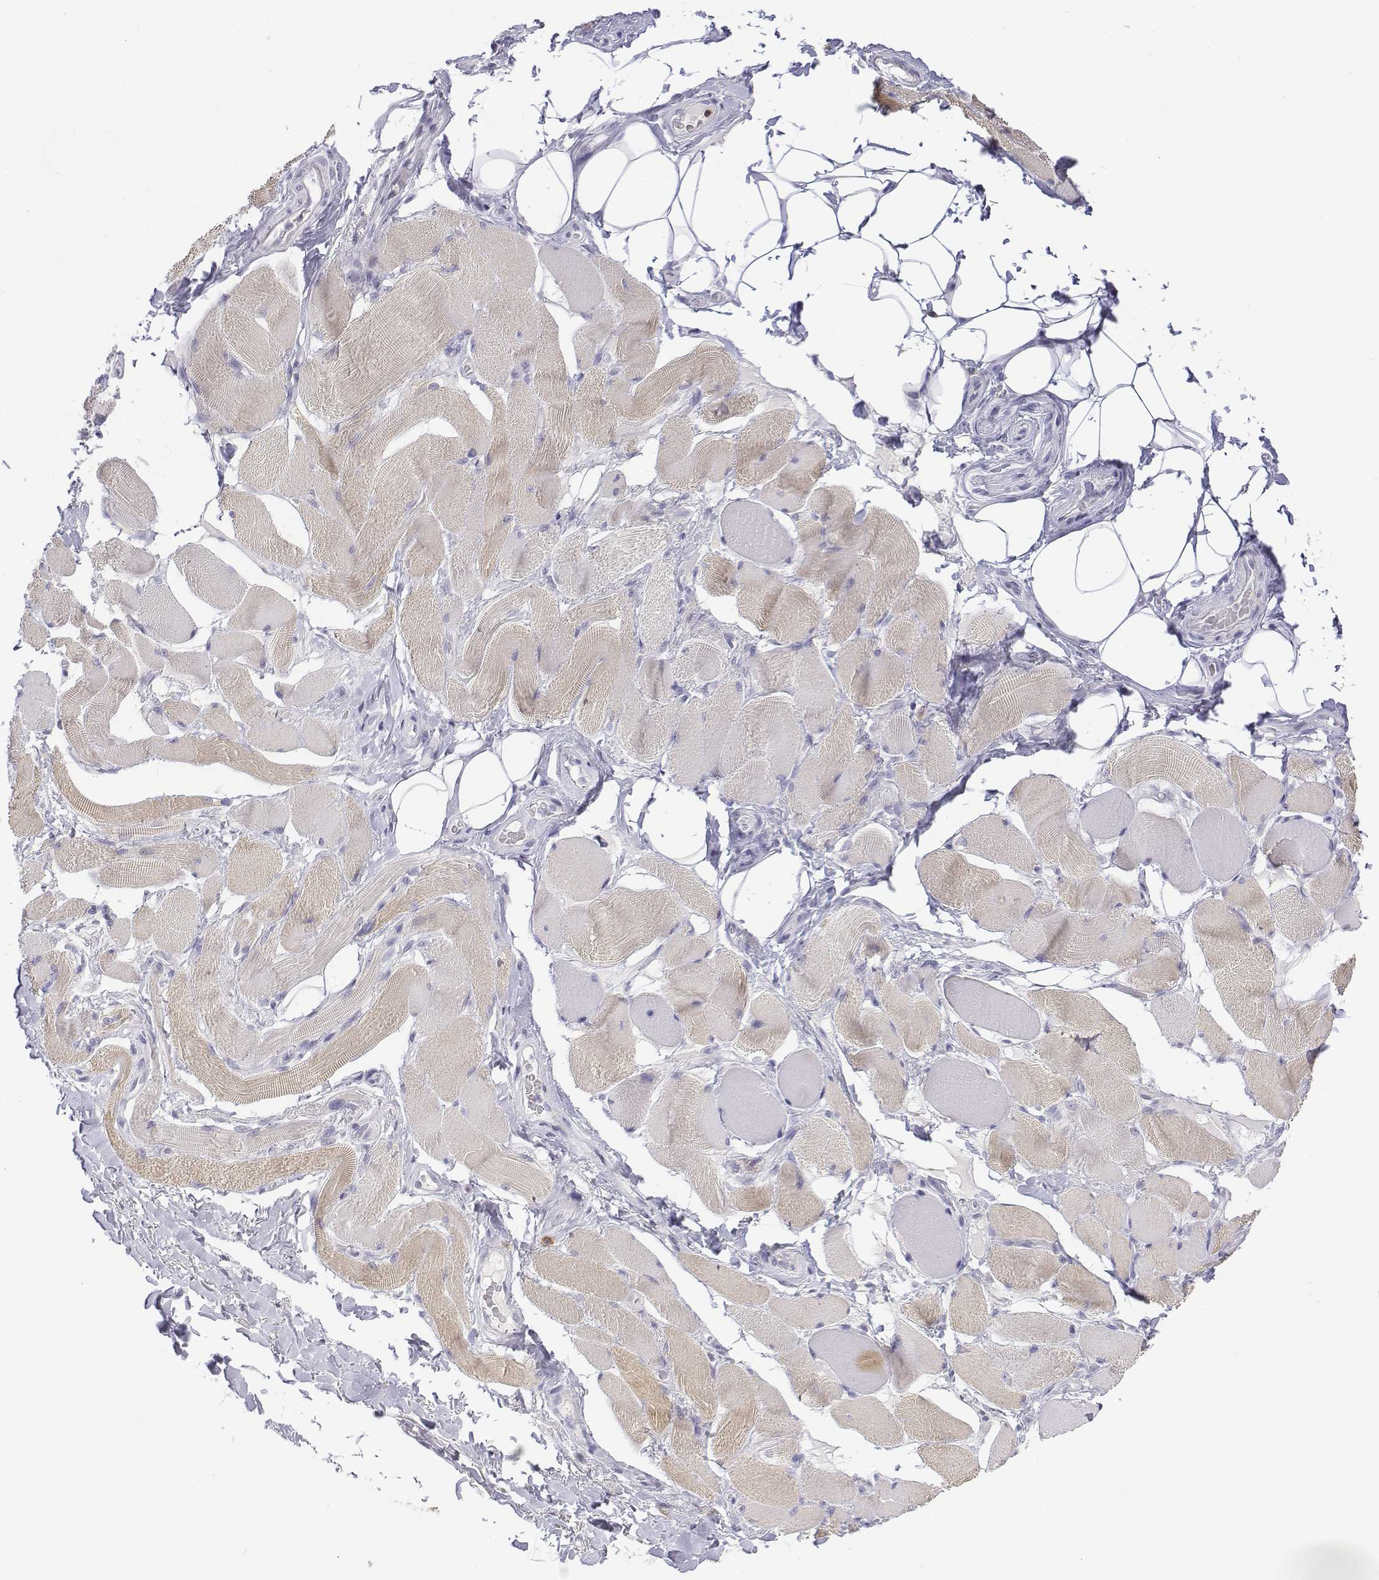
{"staining": {"intensity": "negative", "quantity": "none", "location": "none"}, "tissue": "skeletal muscle", "cell_type": "Myocytes", "image_type": "normal", "snomed": [{"axis": "morphology", "description": "Normal tissue, NOS"}, {"axis": "topography", "description": "Skeletal muscle"}, {"axis": "topography", "description": "Anal"}, {"axis": "topography", "description": "Peripheral nerve tissue"}], "caption": "DAB immunohistochemical staining of normal skeletal muscle demonstrates no significant expression in myocytes.", "gene": "CD3E", "patient": {"sex": "male", "age": 53}}